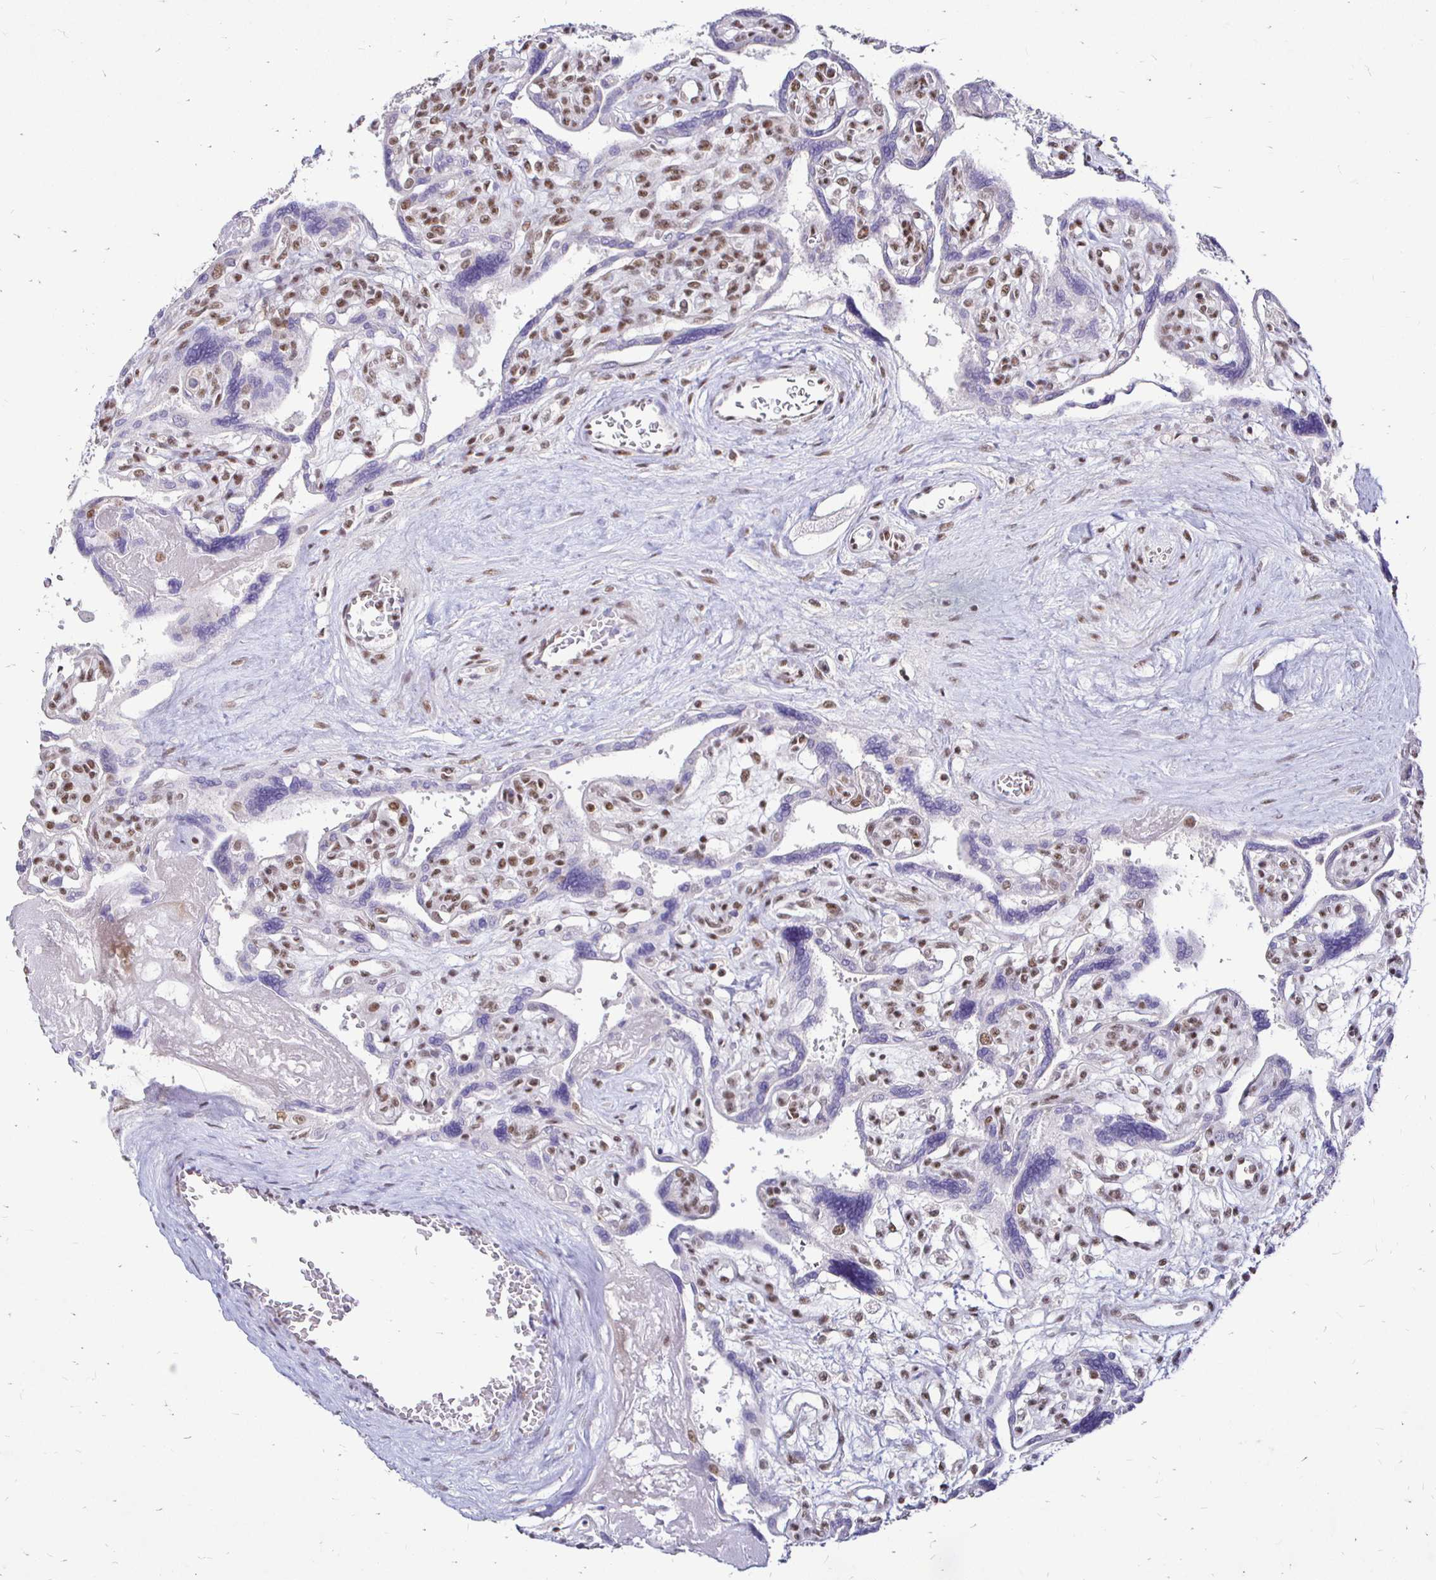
{"staining": {"intensity": "weak", "quantity": "25%-75%", "location": "nuclear"}, "tissue": "placenta", "cell_type": "Trophoblastic cells", "image_type": "normal", "snomed": [{"axis": "morphology", "description": "Normal tissue, NOS"}, {"axis": "topography", "description": "Placenta"}], "caption": "An immunohistochemistry histopathology image of unremarkable tissue is shown. Protein staining in brown shows weak nuclear positivity in placenta within trophoblastic cells. The staining was performed using DAB to visualize the protein expression in brown, while the nuclei were stained in blue with hematoxylin (Magnification: 20x).", "gene": "SIN3A", "patient": {"sex": "female", "age": 39}}